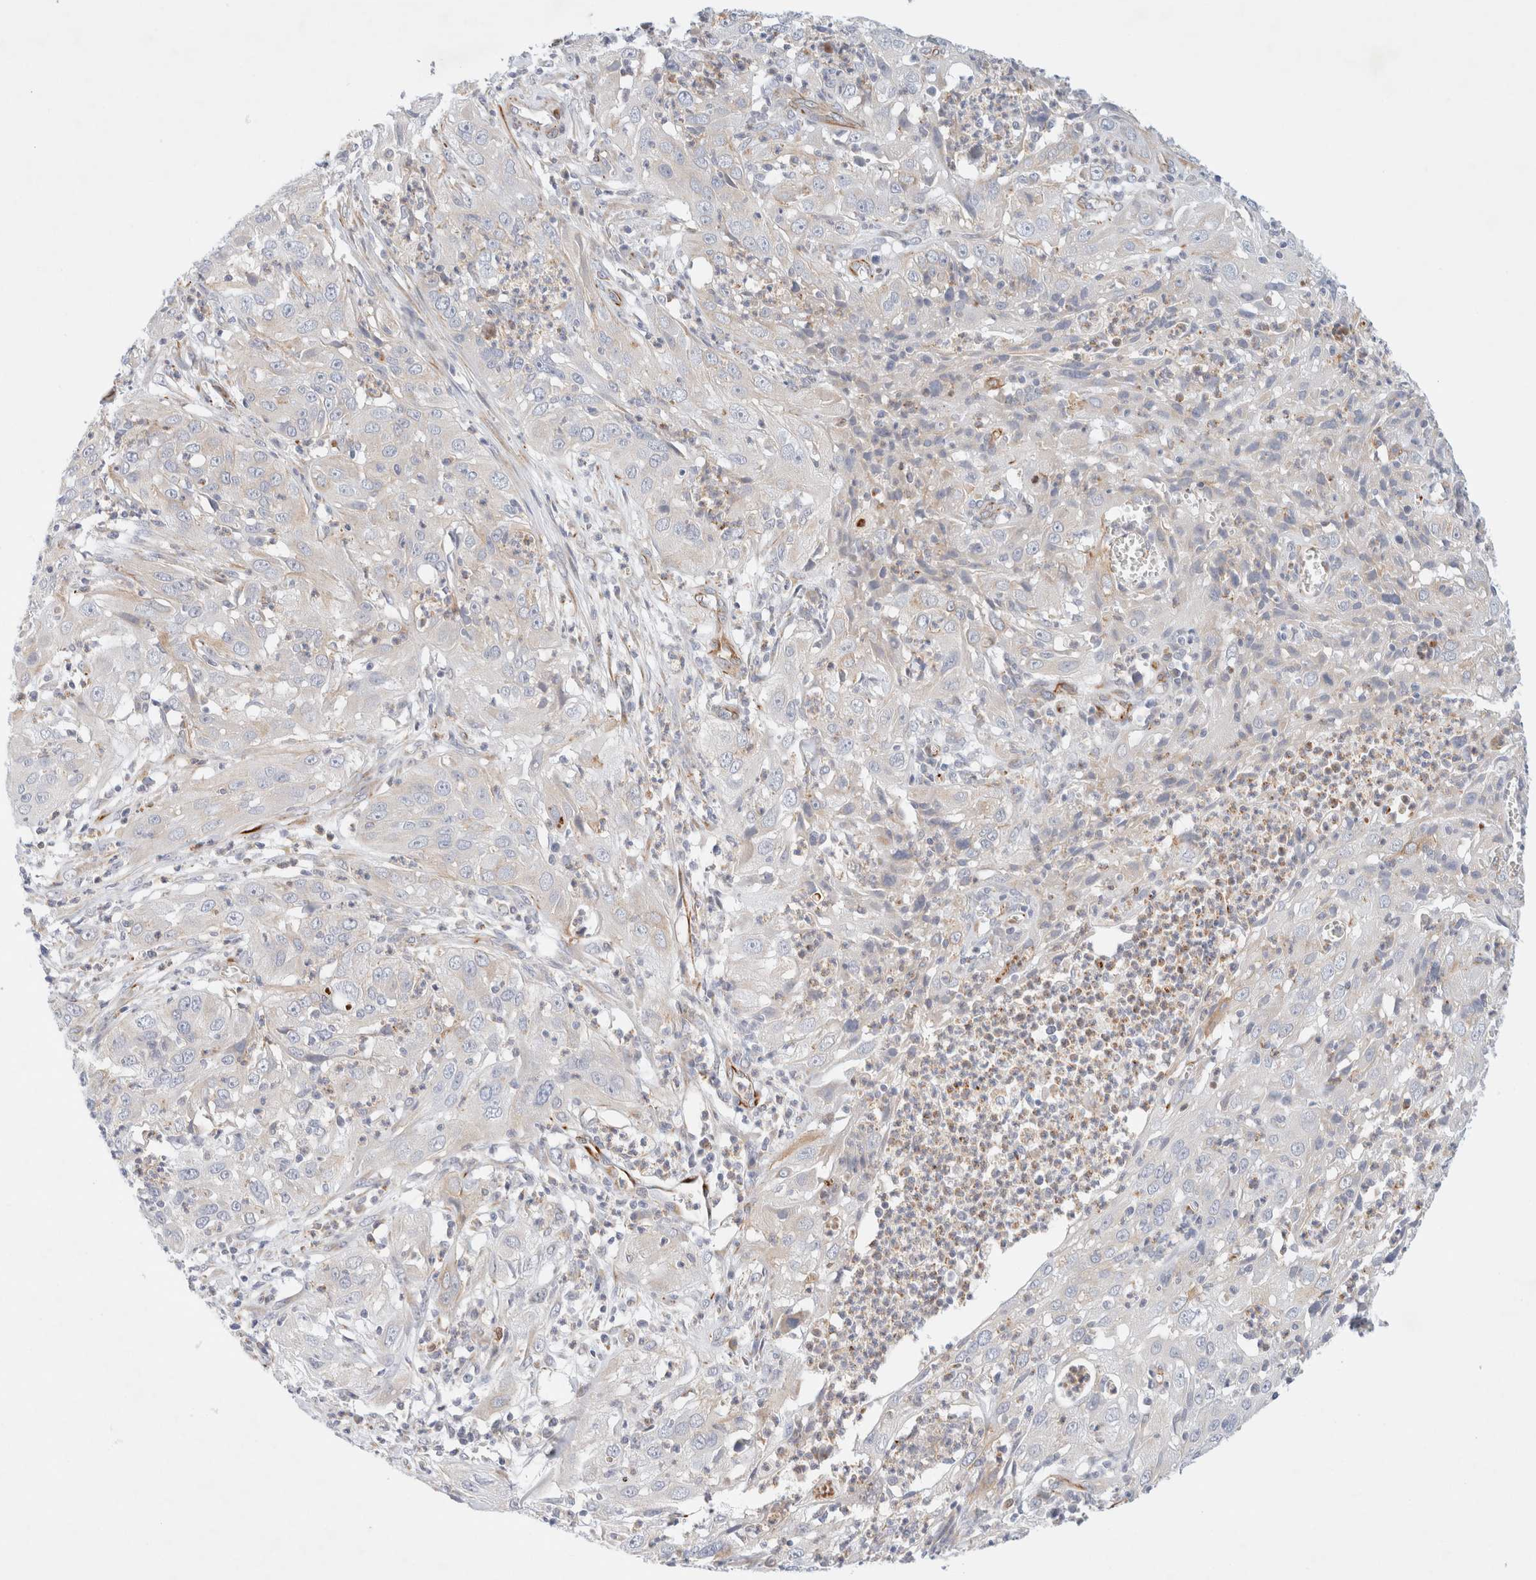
{"staining": {"intensity": "negative", "quantity": "none", "location": "none"}, "tissue": "cervical cancer", "cell_type": "Tumor cells", "image_type": "cancer", "snomed": [{"axis": "morphology", "description": "Squamous cell carcinoma, NOS"}, {"axis": "topography", "description": "Cervix"}], "caption": "Cervical cancer was stained to show a protein in brown. There is no significant expression in tumor cells. Nuclei are stained in blue.", "gene": "SLC25A48", "patient": {"sex": "female", "age": 32}}